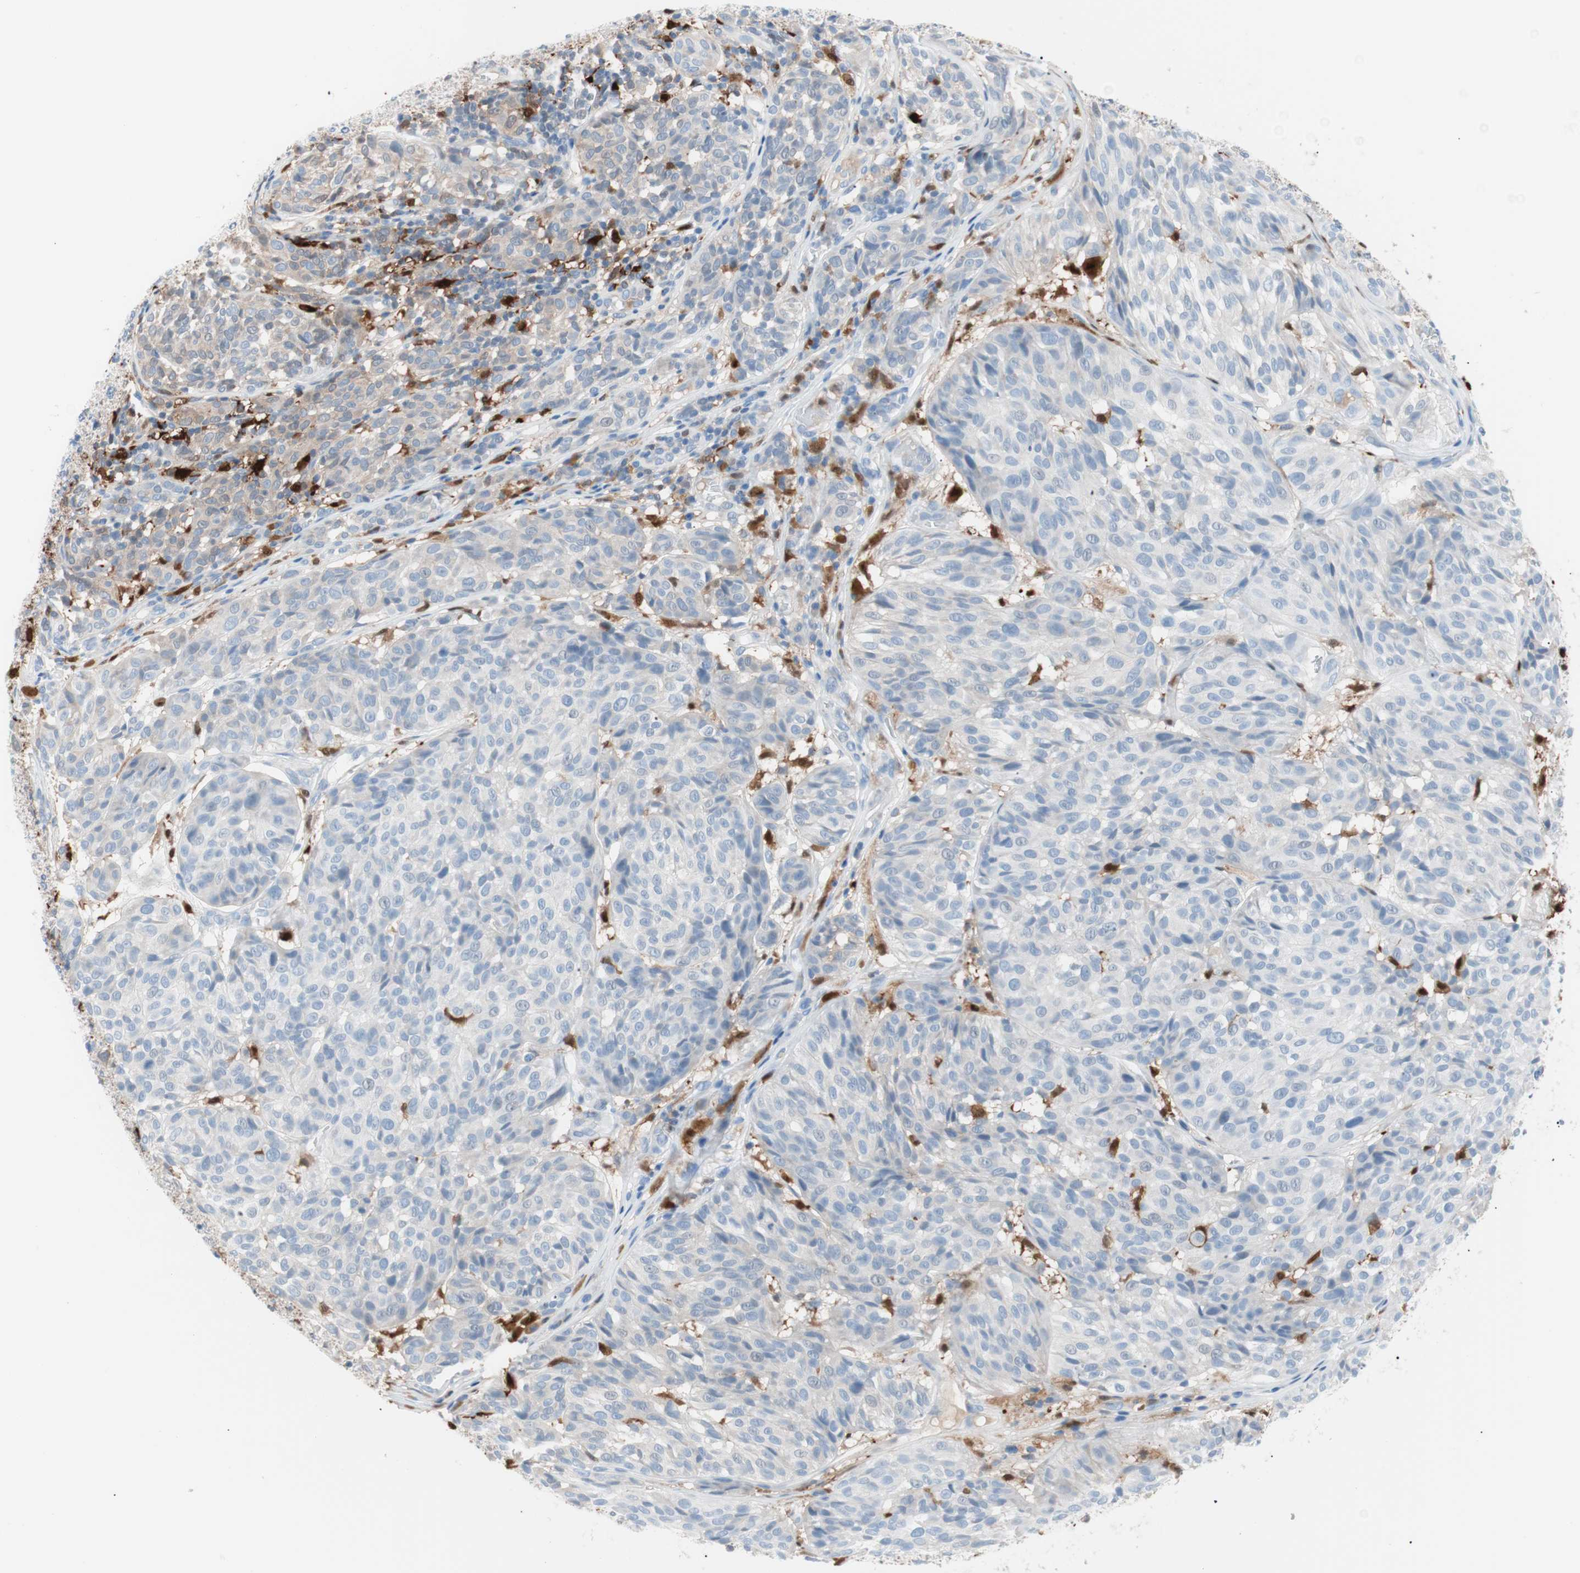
{"staining": {"intensity": "weak", "quantity": "<25%", "location": "cytoplasmic/membranous"}, "tissue": "melanoma", "cell_type": "Tumor cells", "image_type": "cancer", "snomed": [{"axis": "morphology", "description": "Malignant melanoma, NOS"}, {"axis": "topography", "description": "Skin"}], "caption": "This is an immunohistochemistry (IHC) micrograph of human melanoma. There is no staining in tumor cells.", "gene": "IL18", "patient": {"sex": "female", "age": 46}}